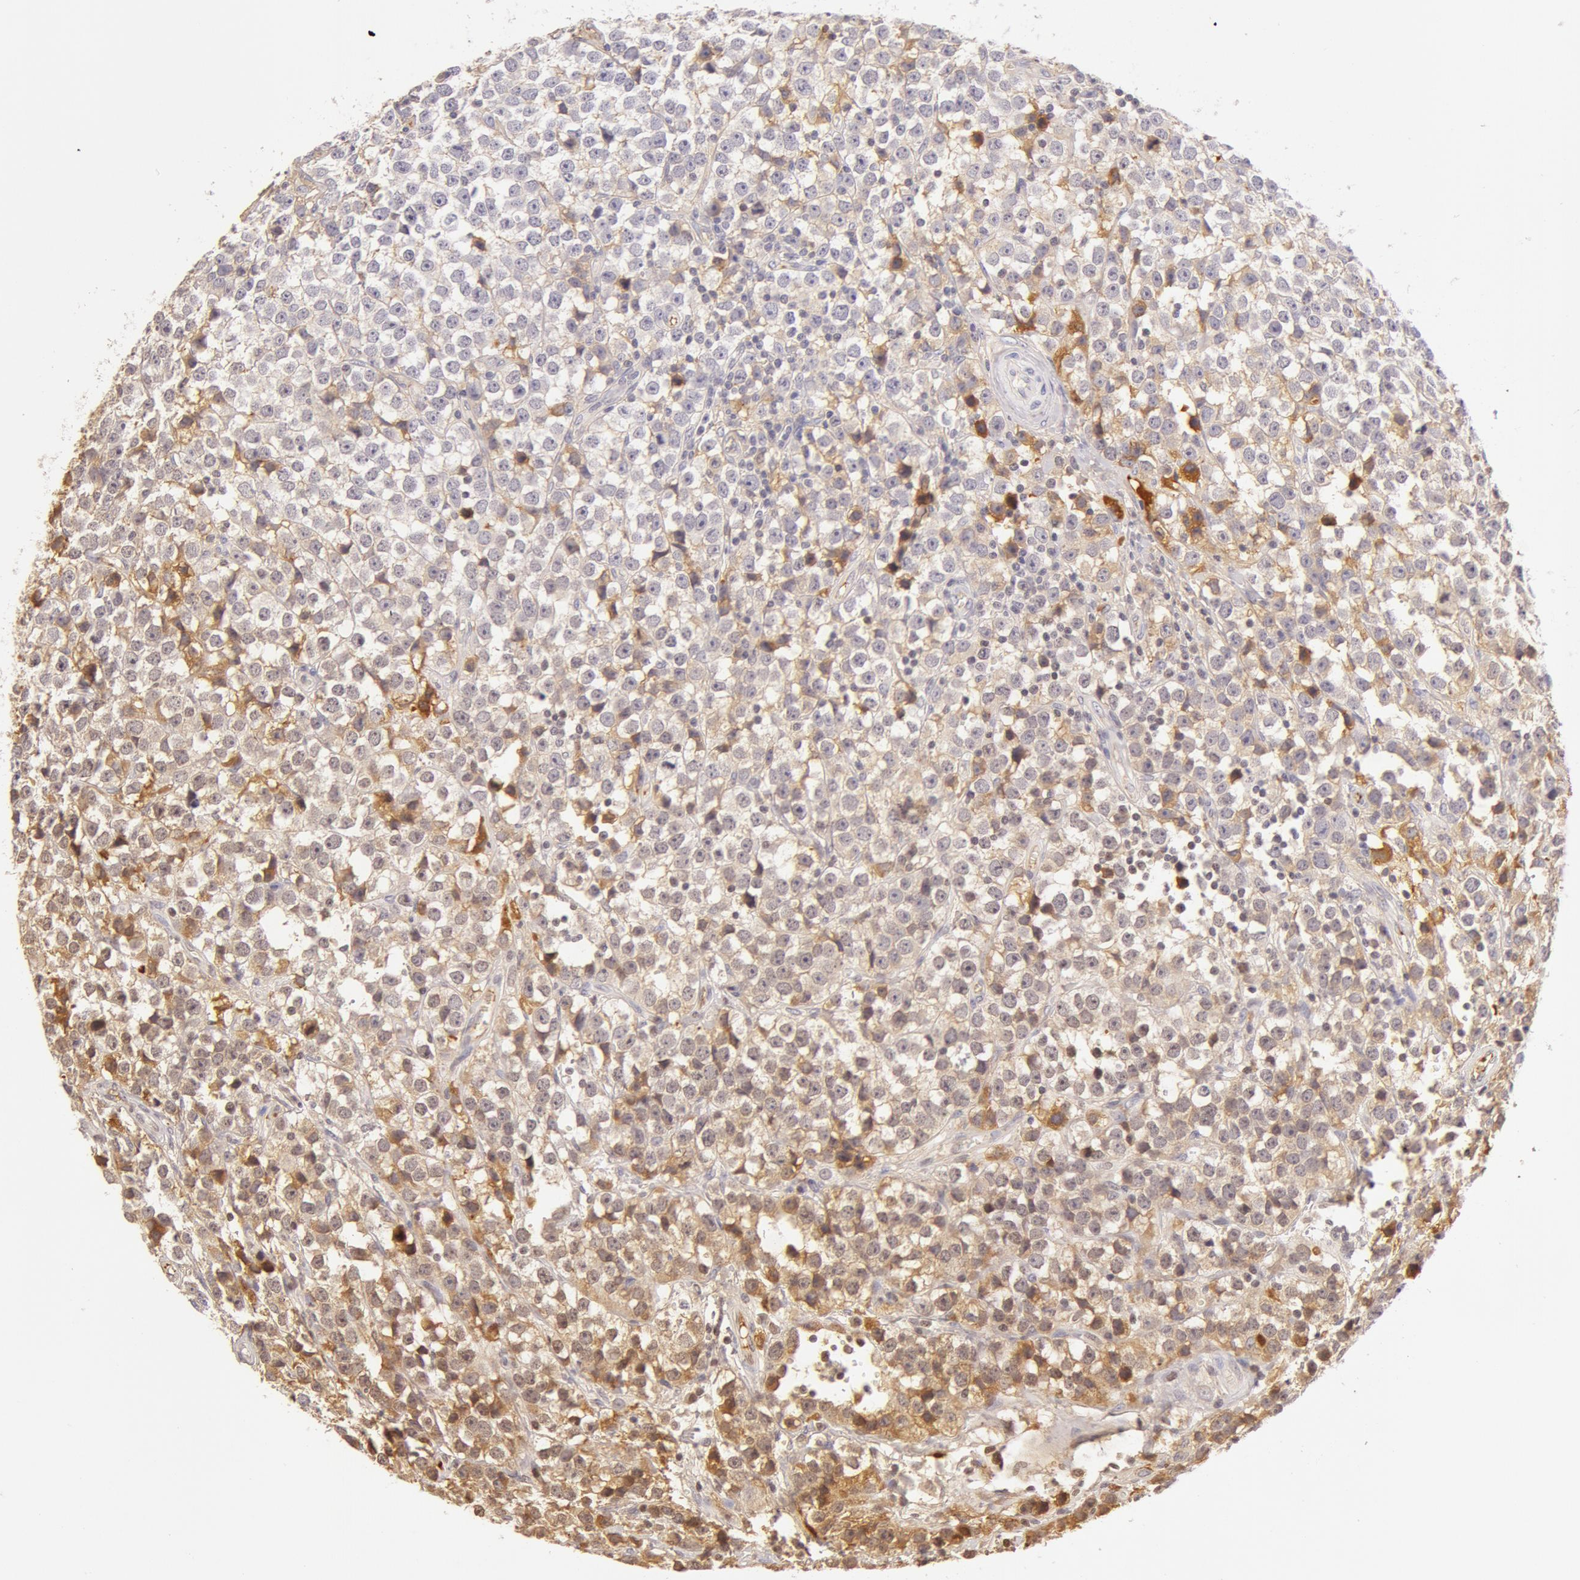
{"staining": {"intensity": "weak", "quantity": "<25%", "location": "cytoplasmic/membranous"}, "tissue": "testis cancer", "cell_type": "Tumor cells", "image_type": "cancer", "snomed": [{"axis": "morphology", "description": "Seminoma, NOS"}, {"axis": "topography", "description": "Testis"}], "caption": "An image of human testis cancer (seminoma) is negative for staining in tumor cells.", "gene": "AHSG", "patient": {"sex": "male", "age": 25}}